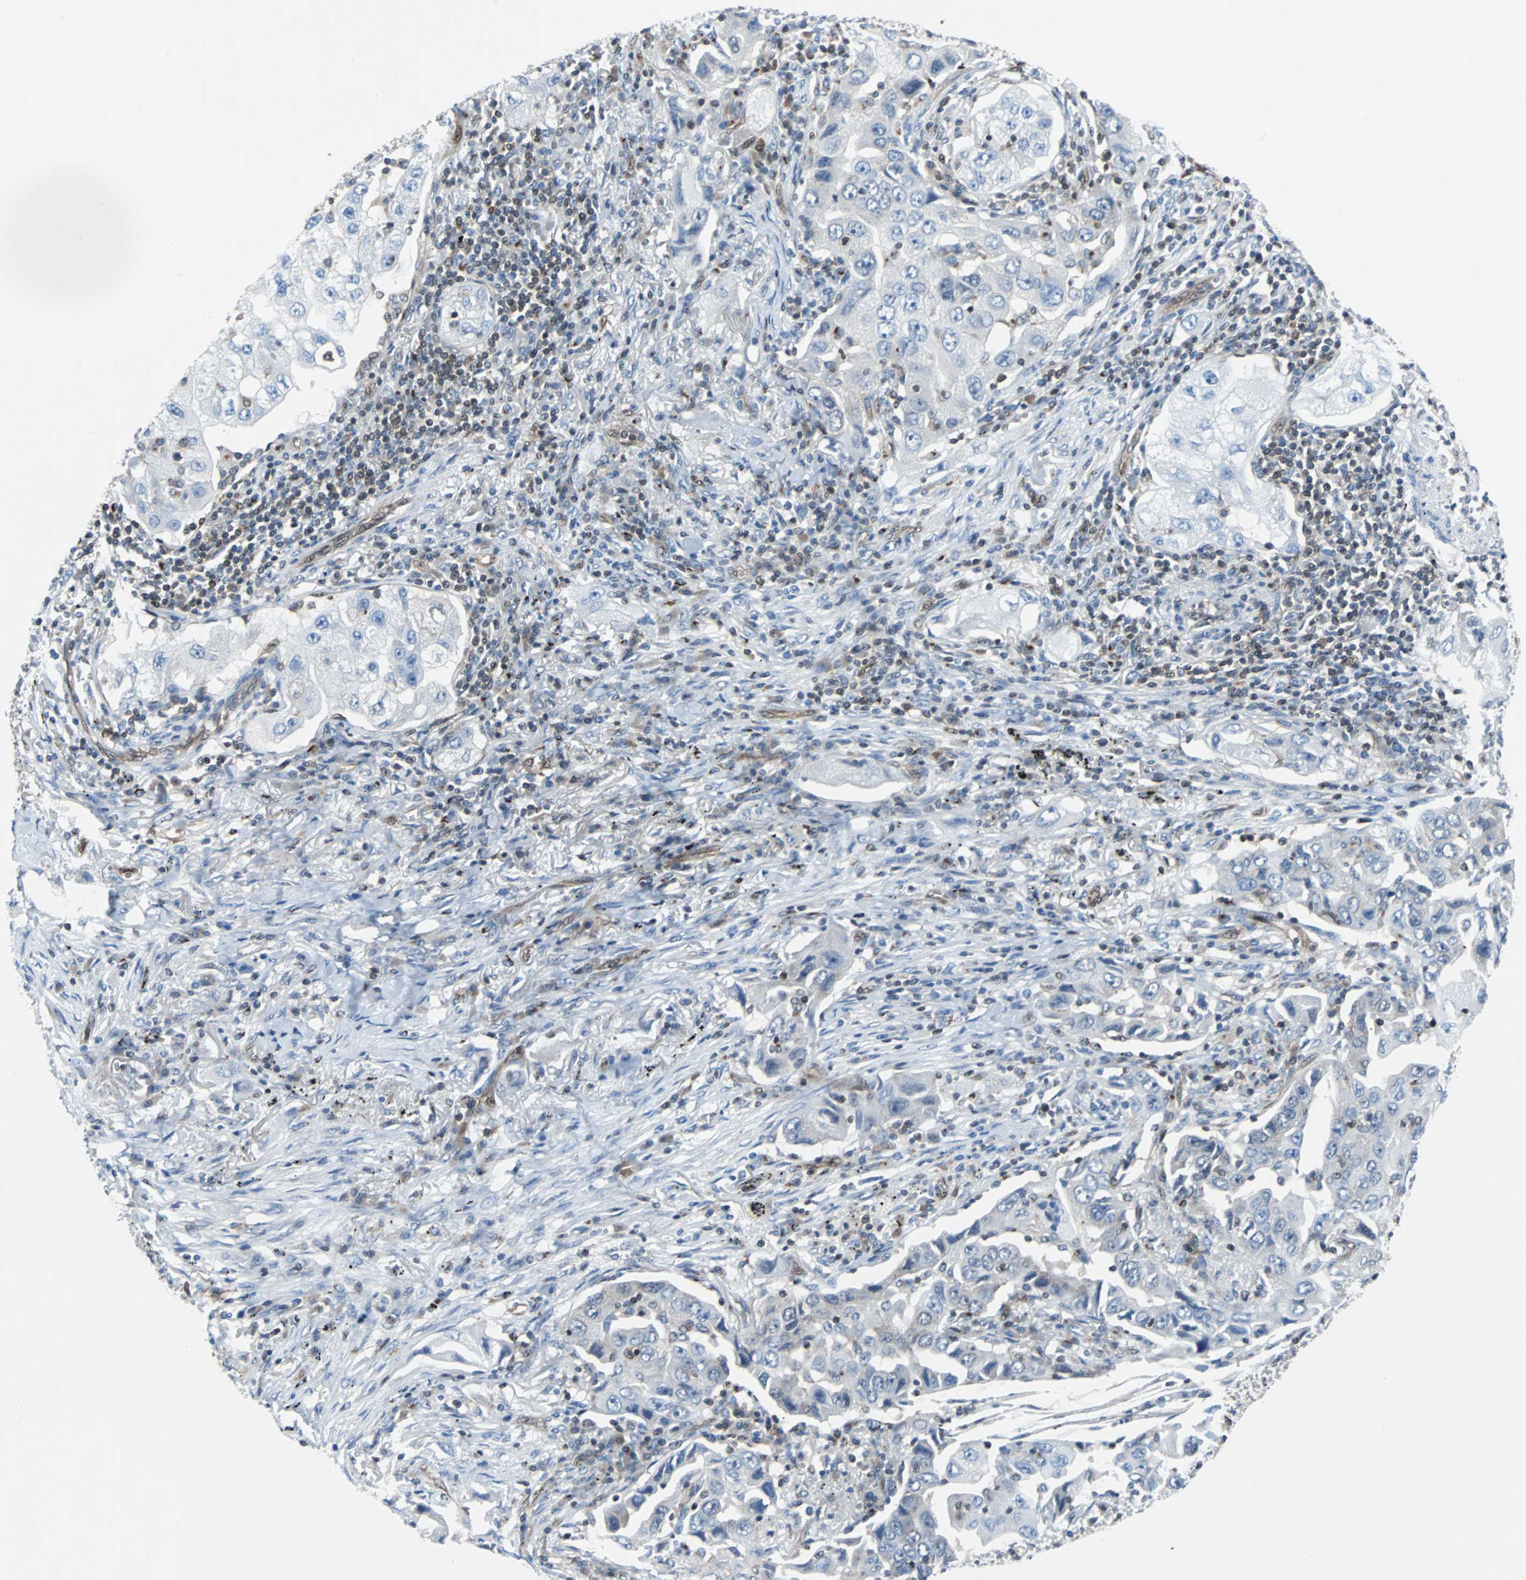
{"staining": {"intensity": "negative", "quantity": "none", "location": "none"}, "tissue": "lung cancer", "cell_type": "Tumor cells", "image_type": "cancer", "snomed": [{"axis": "morphology", "description": "Adenocarcinoma, NOS"}, {"axis": "topography", "description": "Lung"}], "caption": "A high-resolution histopathology image shows immunohistochemistry (IHC) staining of adenocarcinoma (lung), which exhibits no significant expression in tumor cells.", "gene": "MAP2K6", "patient": {"sex": "female", "age": 65}}